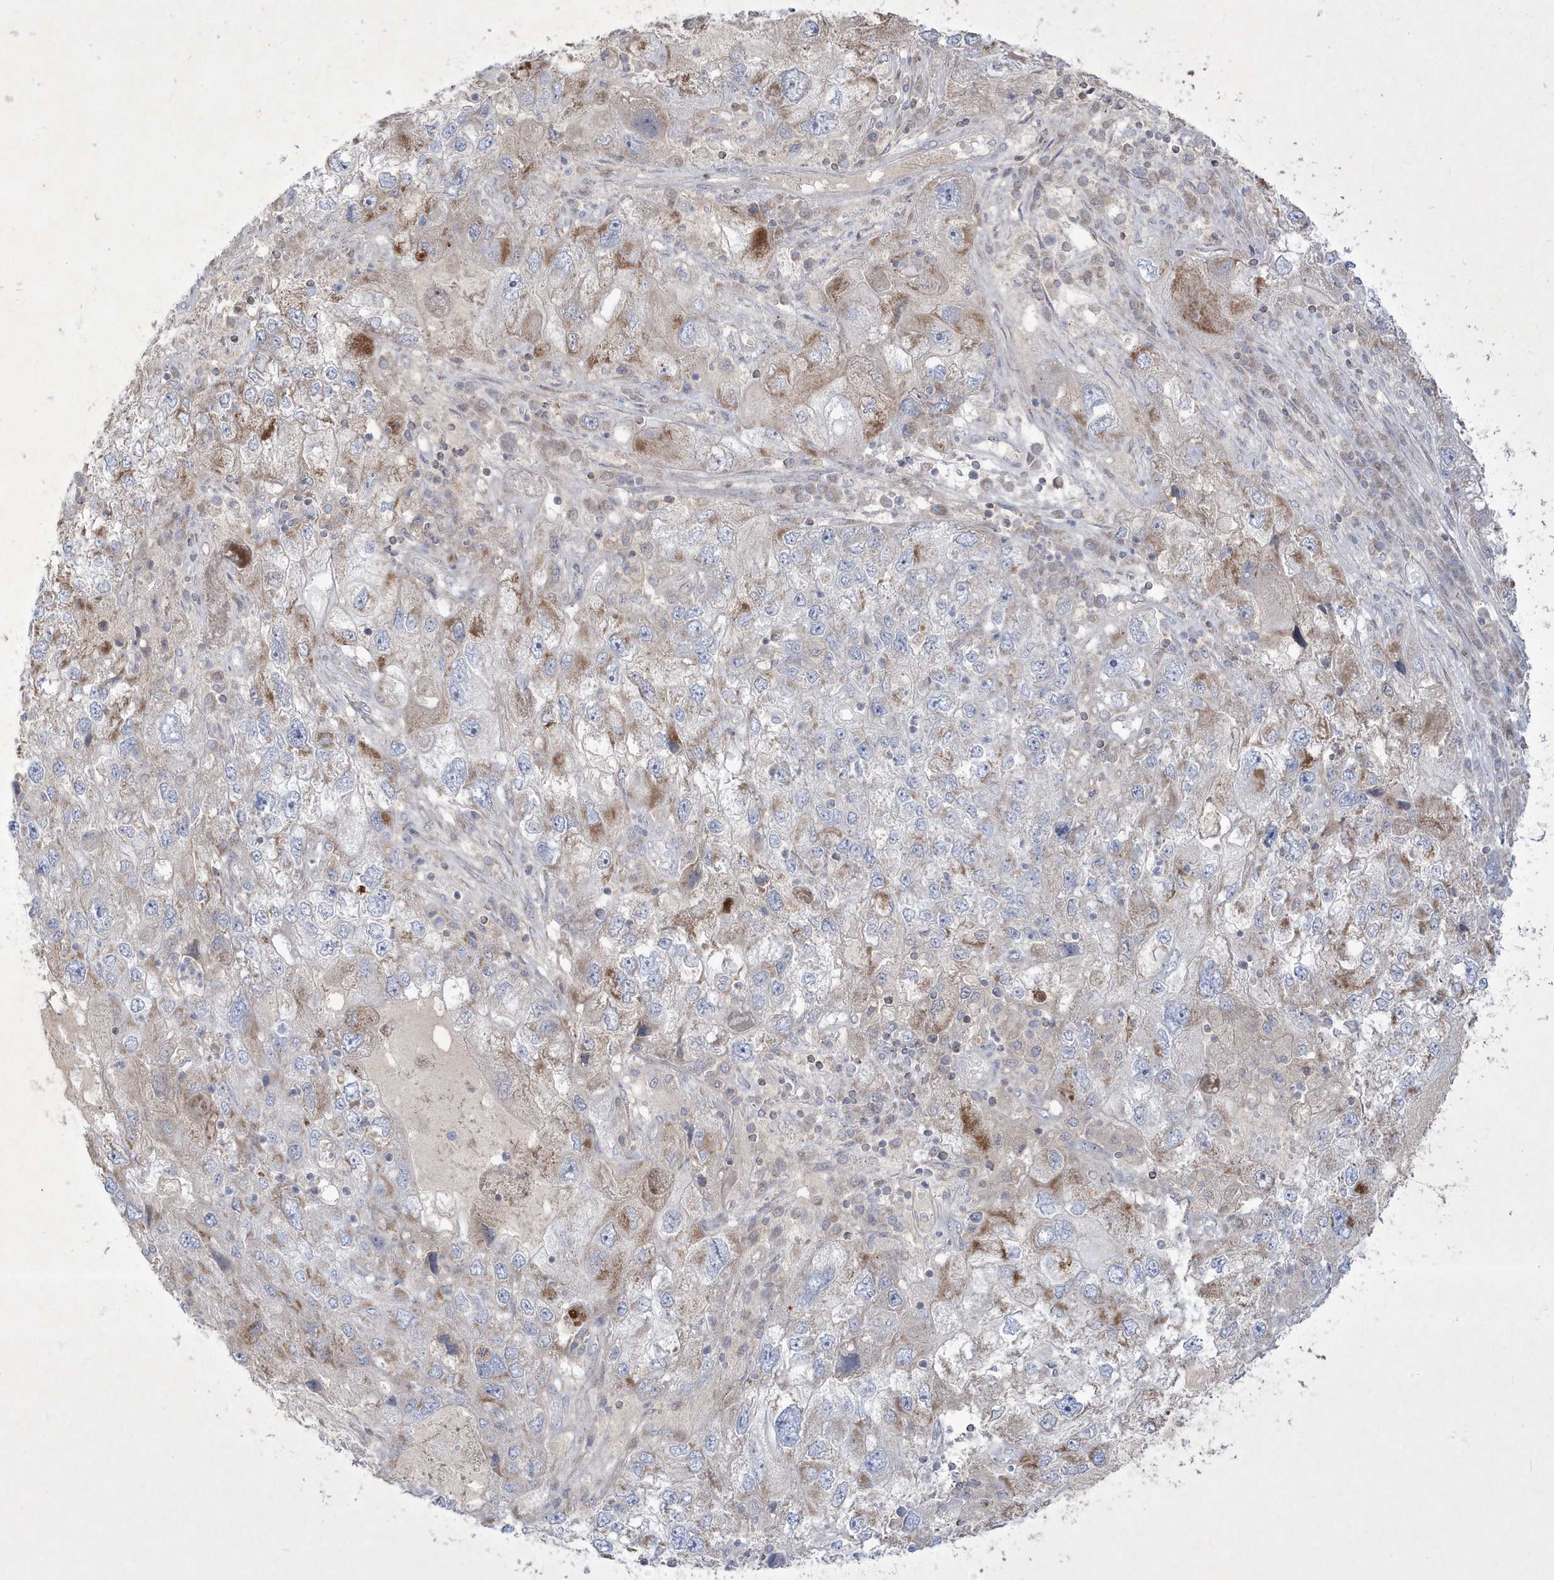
{"staining": {"intensity": "moderate", "quantity": "<25%", "location": "cytoplasmic/membranous"}, "tissue": "endometrial cancer", "cell_type": "Tumor cells", "image_type": "cancer", "snomed": [{"axis": "morphology", "description": "Adenocarcinoma, NOS"}, {"axis": "topography", "description": "Endometrium"}], "caption": "A low amount of moderate cytoplasmic/membranous positivity is present in approximately <25% of tumor cells in endometrial adenocarcinoma tissue. (DAB IHC, brown staining for protein, blue staining for nuclei).", "gene": "ADAMTSL3", "patient": {"sex": "female", "age": 49}}